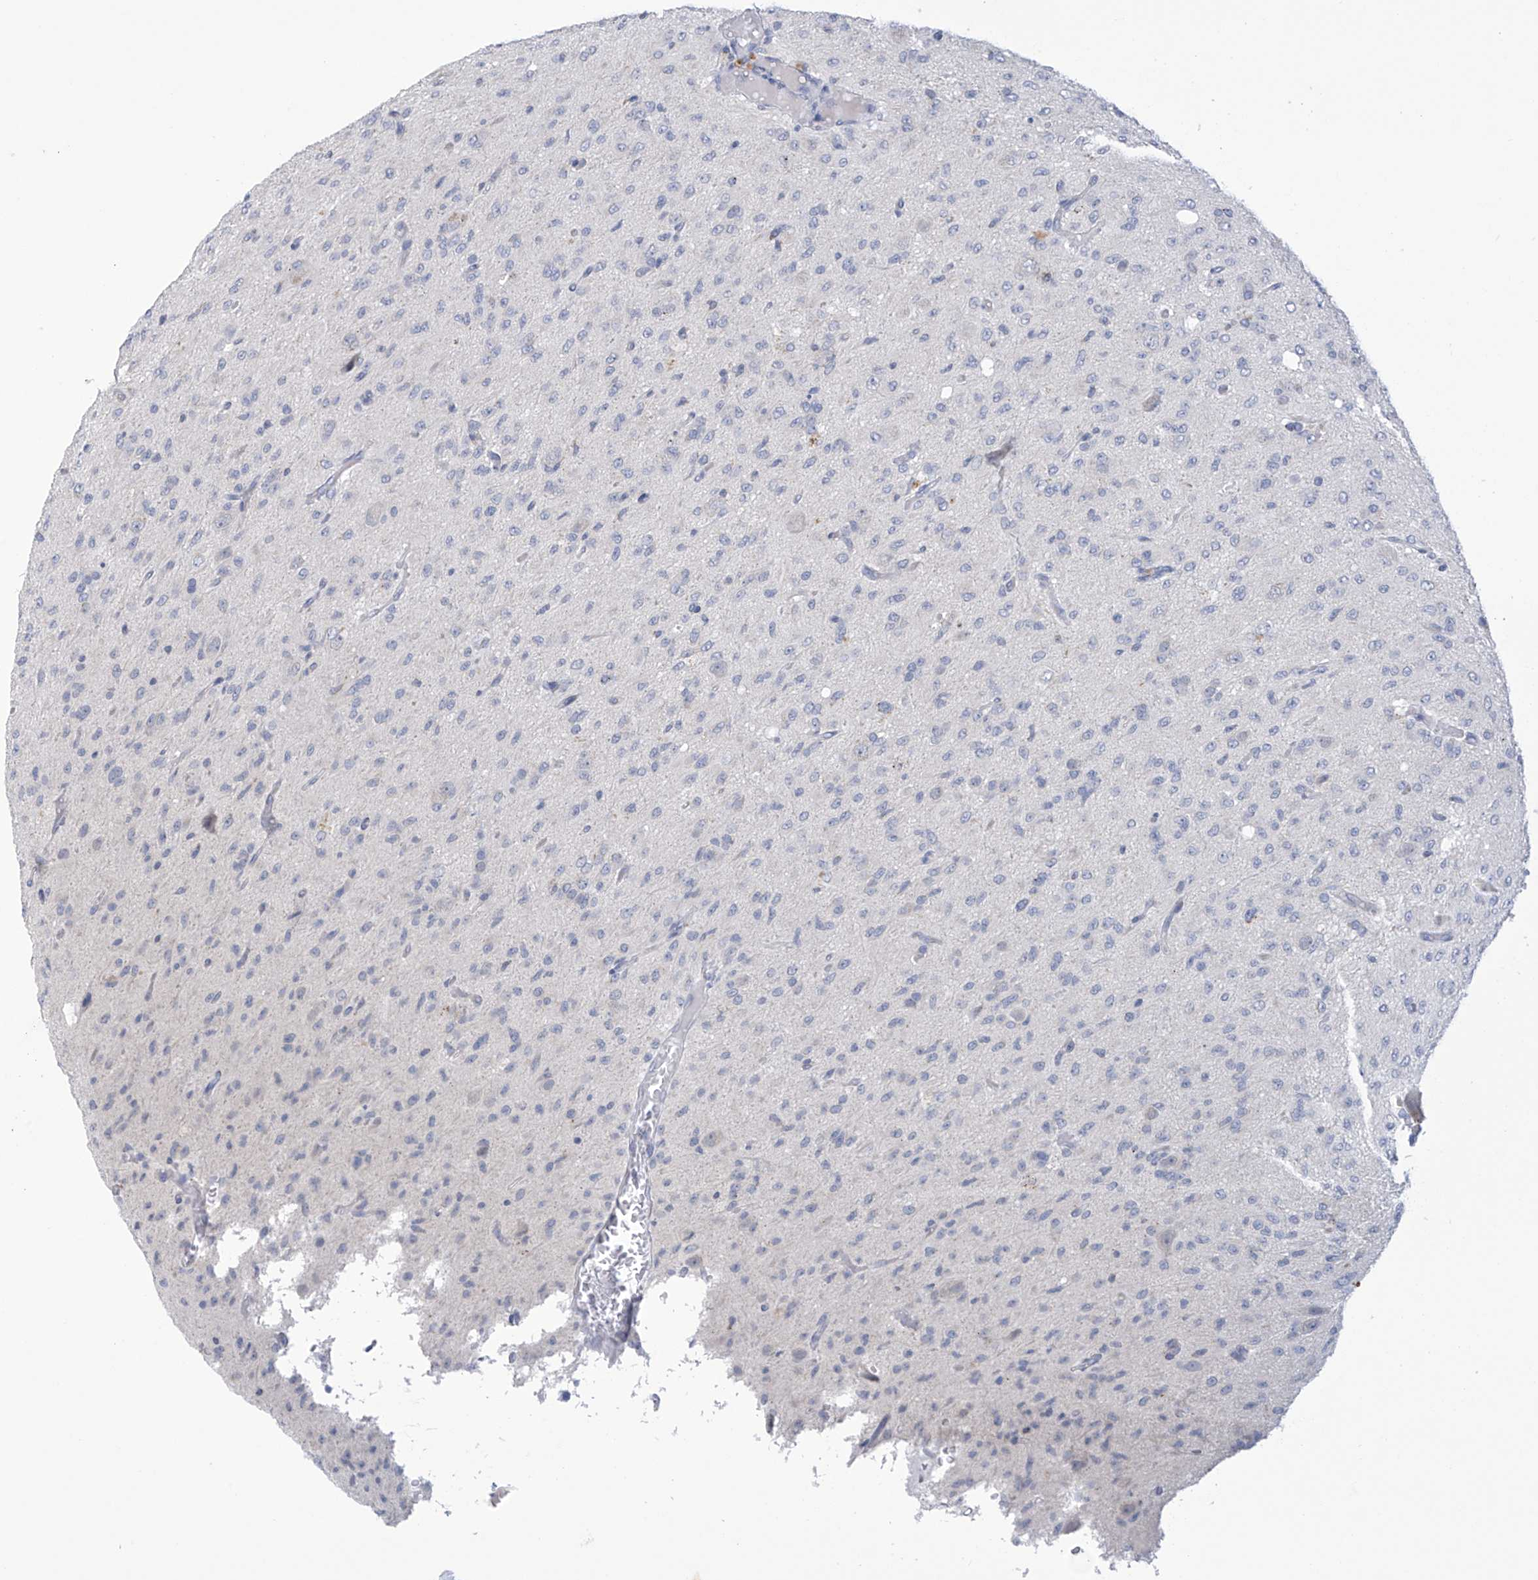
{"staining": {"intensity": "negative", "quantity": "none", "location": "none"}, "tissue": "glioma", "cell_type": "Tumor cells", "image_type": "cancer", "snomed": [{"axis": "morphology", "description": "Glioma, malignant, High grade"}, {"axis": "topography", "description": "Brain"}], "caption": "A high-resolution micrograph shows IHC staining of malignant glioma (high-grade), which demonstrates no significant expression in tumor cells.", "gene": "IBA57", "patient": {"sex": "female", "age": 59}}